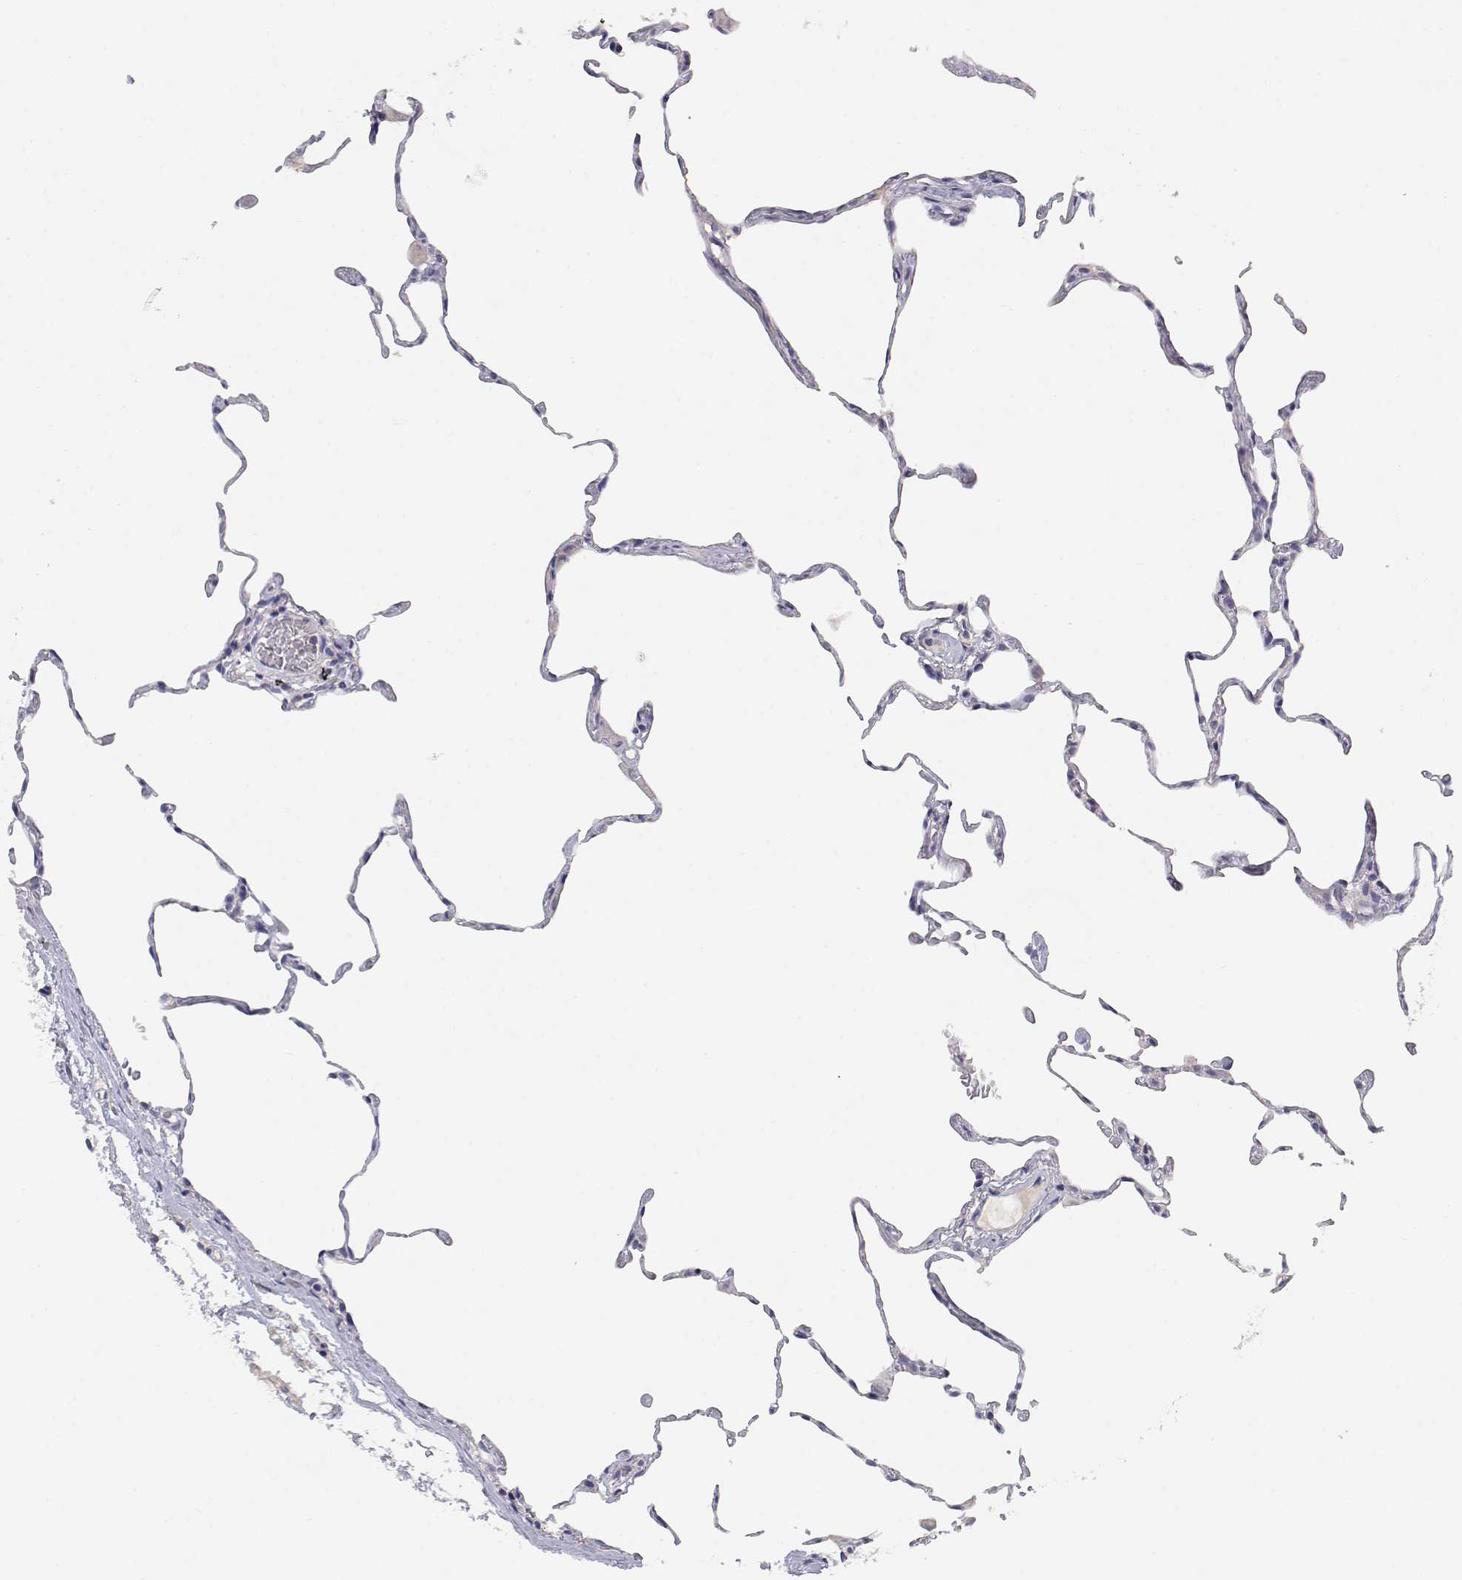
{"staining": {"intensity": "negative", "quantity": "none", "location": "none"}, "tissue": "lung", "cell_type": "Alveolar cells", "image_type": "normal", "snomed": [{"axis": "morphology", "description": "Normal tissue, NOS"}, {"axis": "topography", "description": "Lung"}], "caption": "This is an immunohistochemistry photomicrograph of normal human lung. There is no staining in alveolar cells.", "gene": "ADA", "patient": {"sex": "female", "age": 57}}